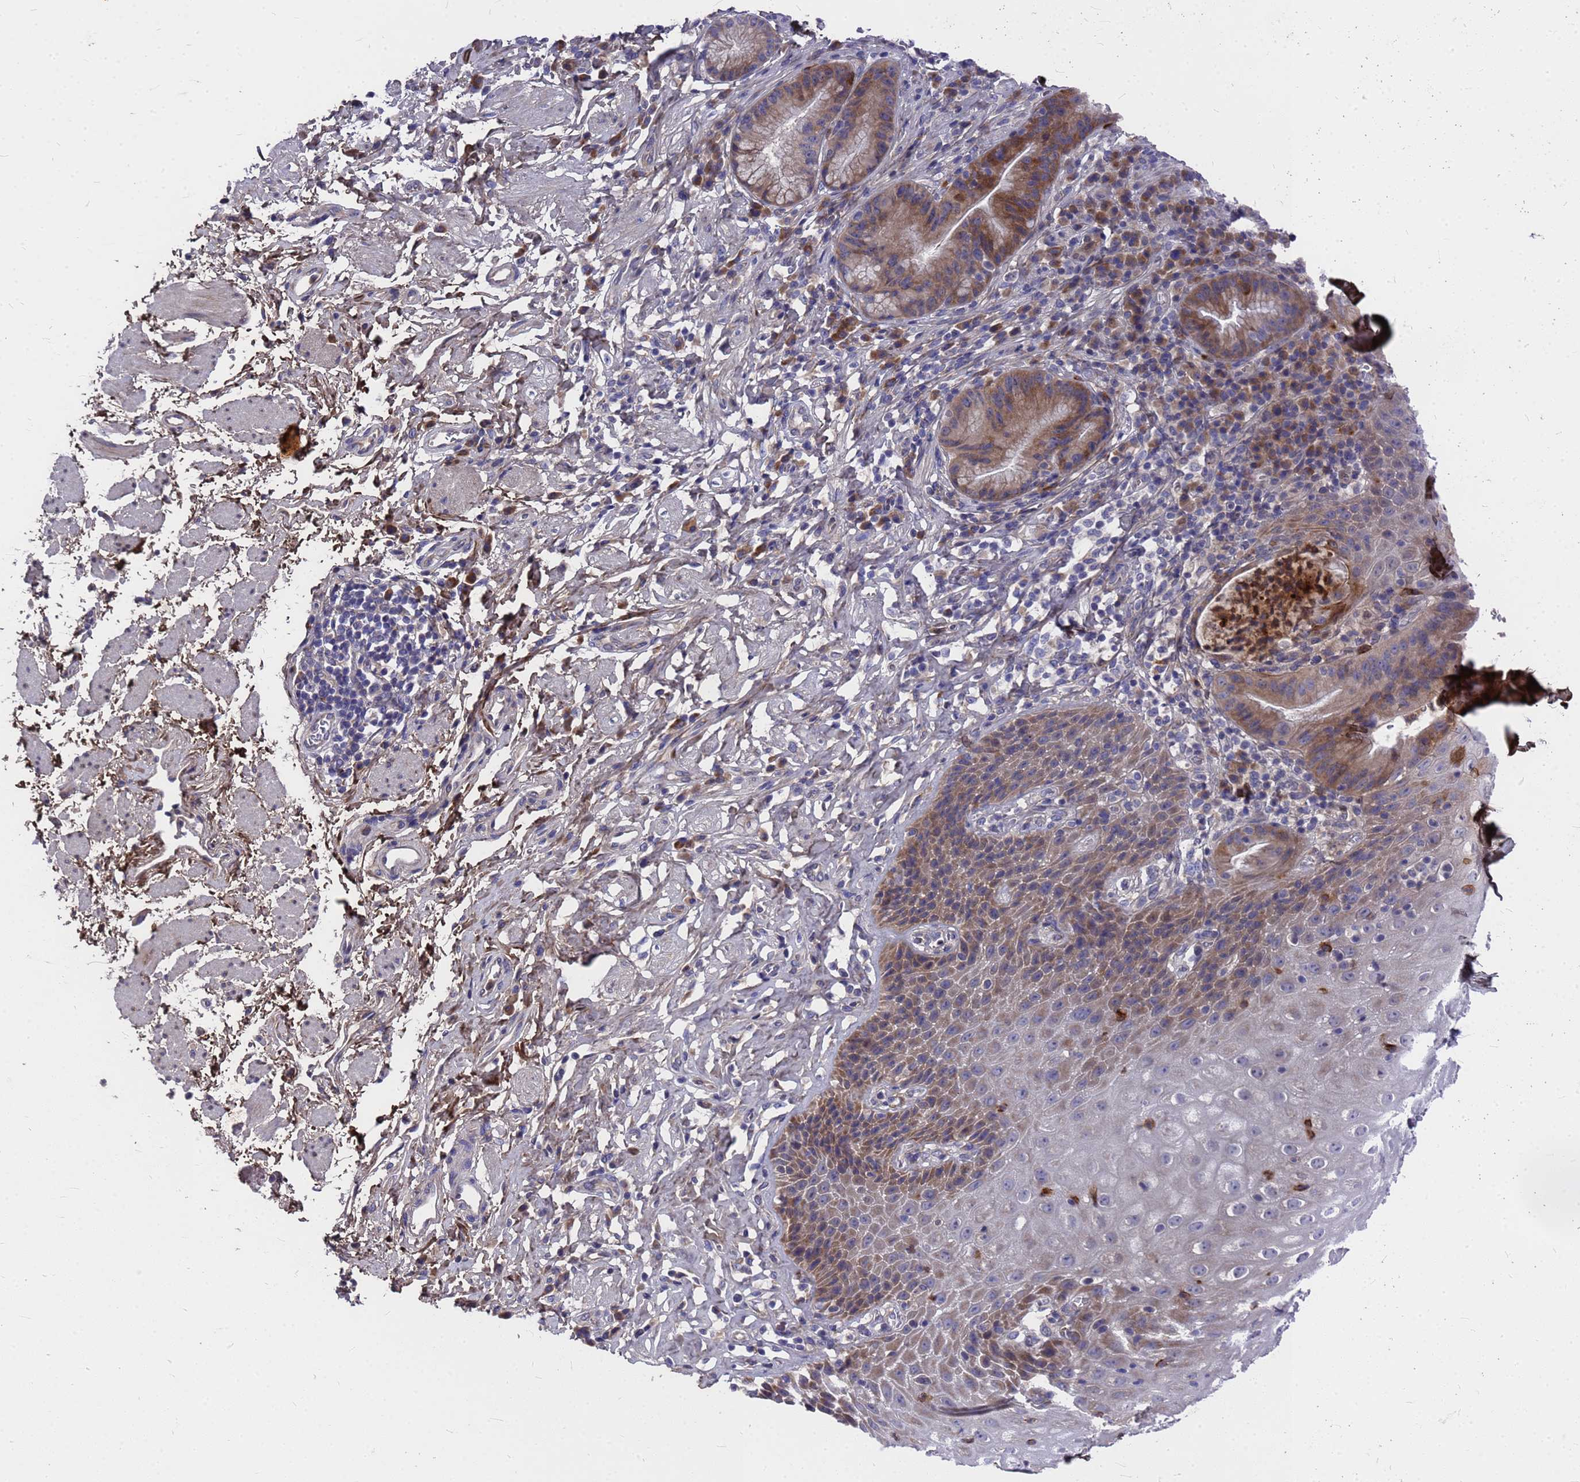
{"staining": {"intensity": "moderate", "quantity": "25%-75%", "location": "cytoplasmic/membranous"}, "tissue": "esophagus", "cell_type": "Squamous epithelial cells", "image_type": "normal", "snomed": [{"axis": "morphology", "description": "Normal tissue, NOS"}, {"axis": "topography", "description": "Esophagus"}], "caption": "This histopathology image displays IHC staining of unremarkable esophagus, with medium moderate cytoplasmic/membranous staining in approximately 25%-75% of squamous epithelial cells.", "gene": "ZNF717", "patient": {"sex": "female", "age": 61}}